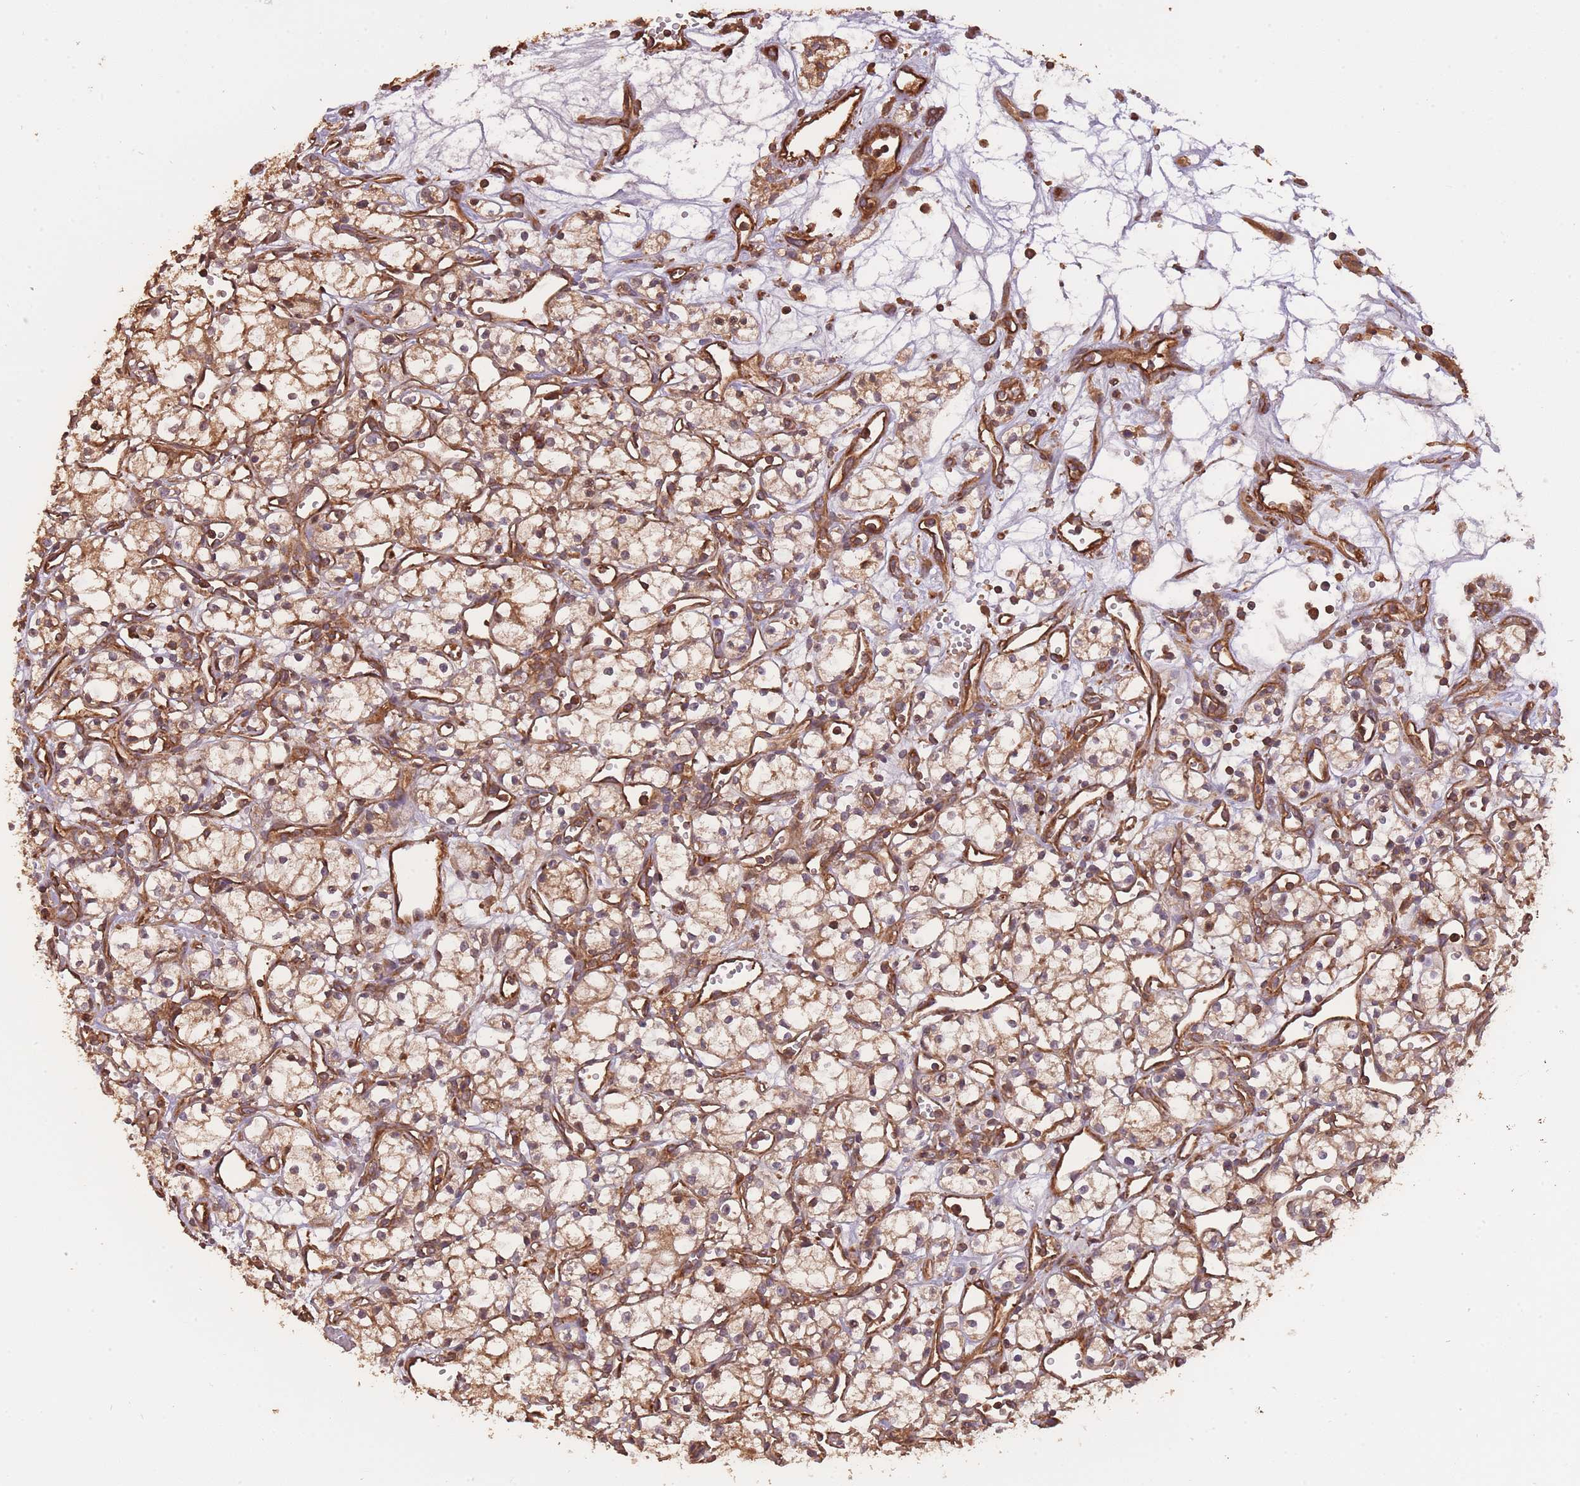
{"staining": {"intensity": "moderate", "quantity": "<25%", "location": "cytoplasmic/membranous,nuclear"}, "tissue": "renal cancer", "cell_type": "Tumor cells", "image_type": "cancer", "snomed": [{"axis": "morphology", "description": "Adenocarcinoma, NOS"}, {"axis": "topography", "description": "Kidney"}], "caption": "Renal cancer stained with immunohistochemistry (IHC) reveals moderate cytoplasmic/membranous and nuclear positivity in approximately <25% of tumor cells. (Stains: DAB in brown, nuclei in blue, Microscopy: brightfield microscopy at high magnification).", "gene": "ARMH3", "patient": {"sex": "male", "age": 59}}